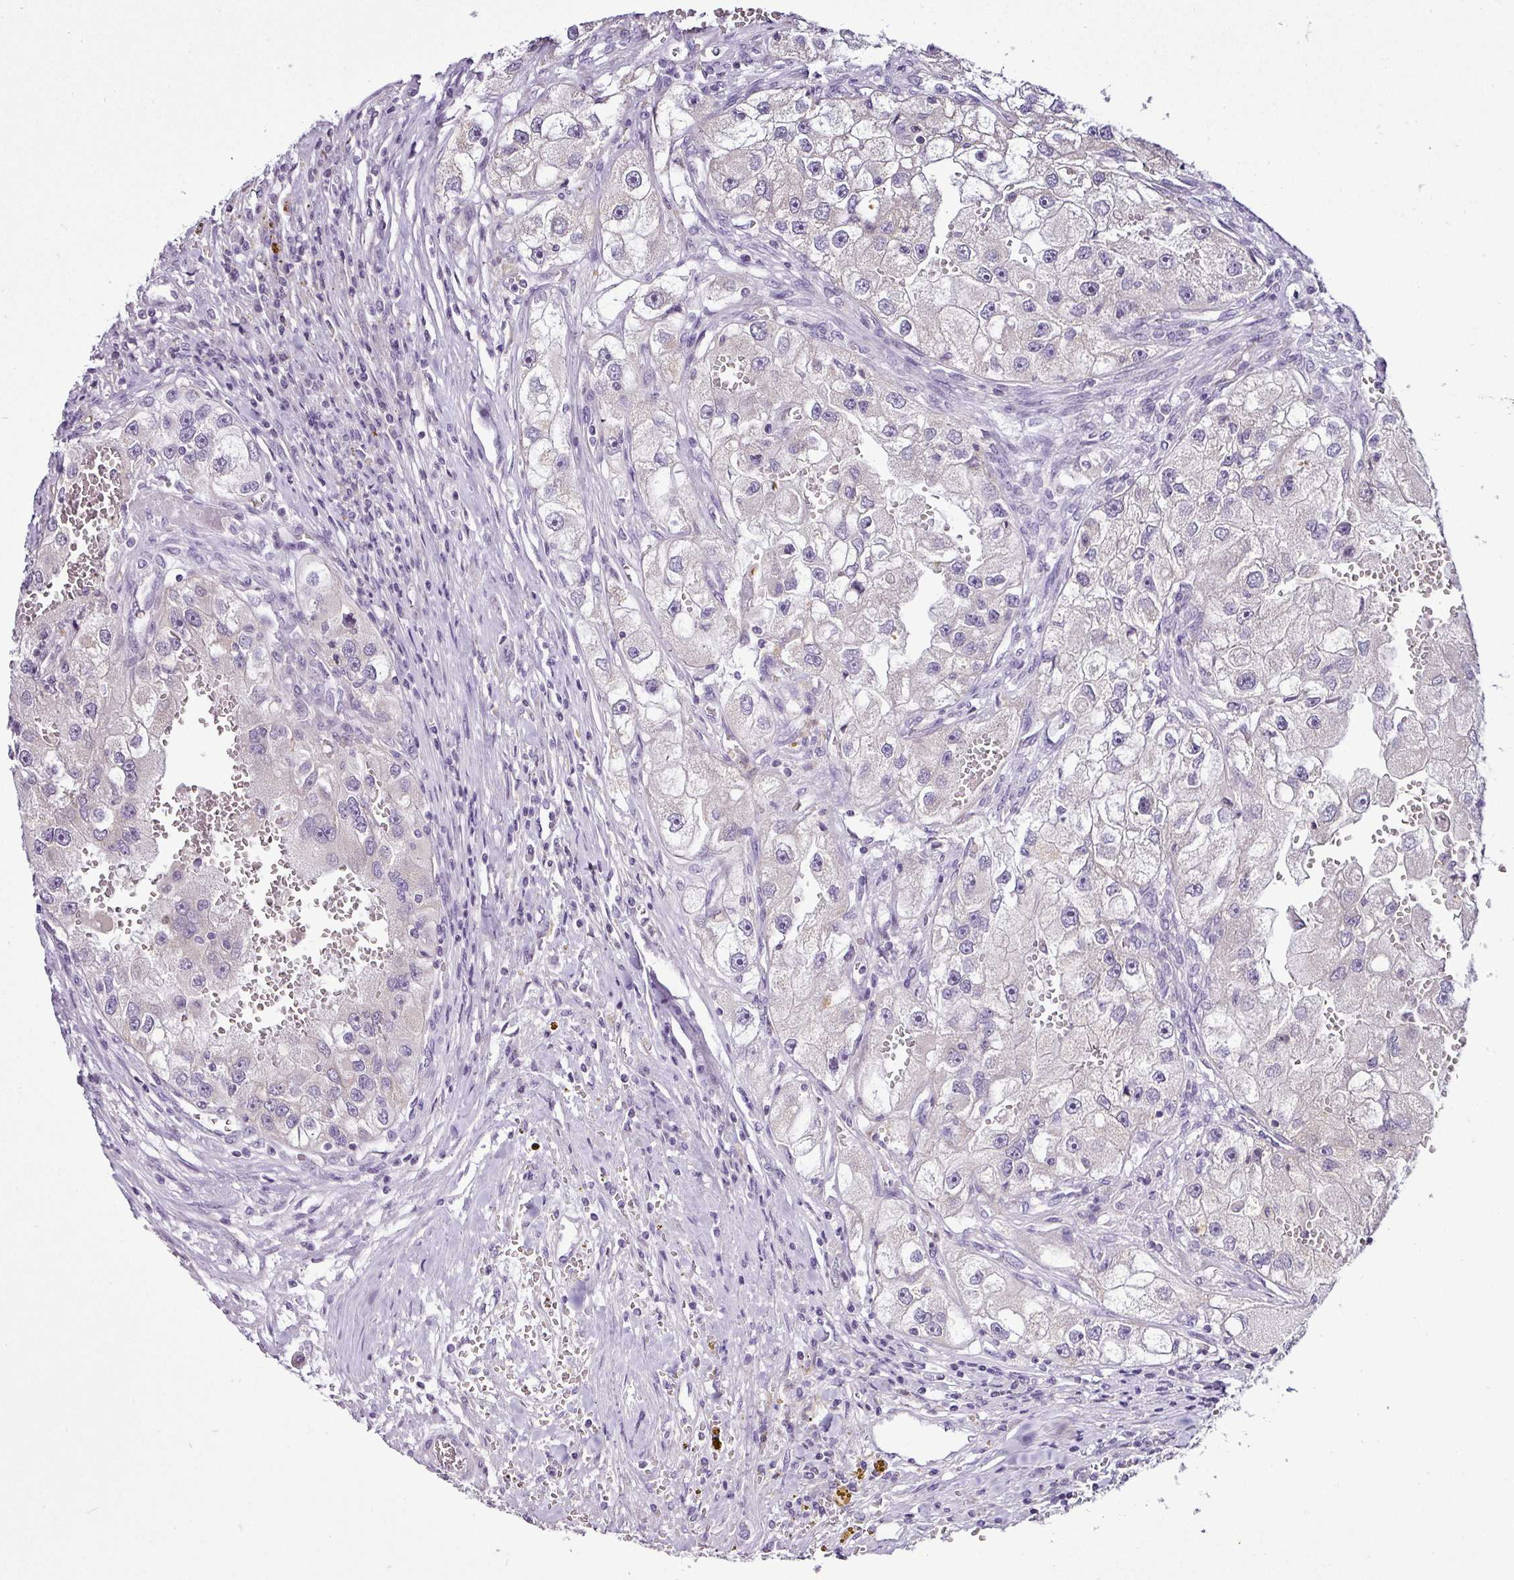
{"staining": {"intensity": "negative", "quantity": "none", "location": "none"}, "tissue": "renal cancer", "cell_type": "Tumor cells", "image_type": "cancer", "snomed": [{"axis": "morphology", "description": "Adenocarcinoma, NOS"}, {"axis": "topography", "description": "Kidney"}], "caption": "This image is of renal cancer stained with IHC to label a protein in brown with the nuclei are counter-stained blue. There is no staining in tumor cells.", "gene": "TEX30", "patient": {"sex": "male", "age": 63}}